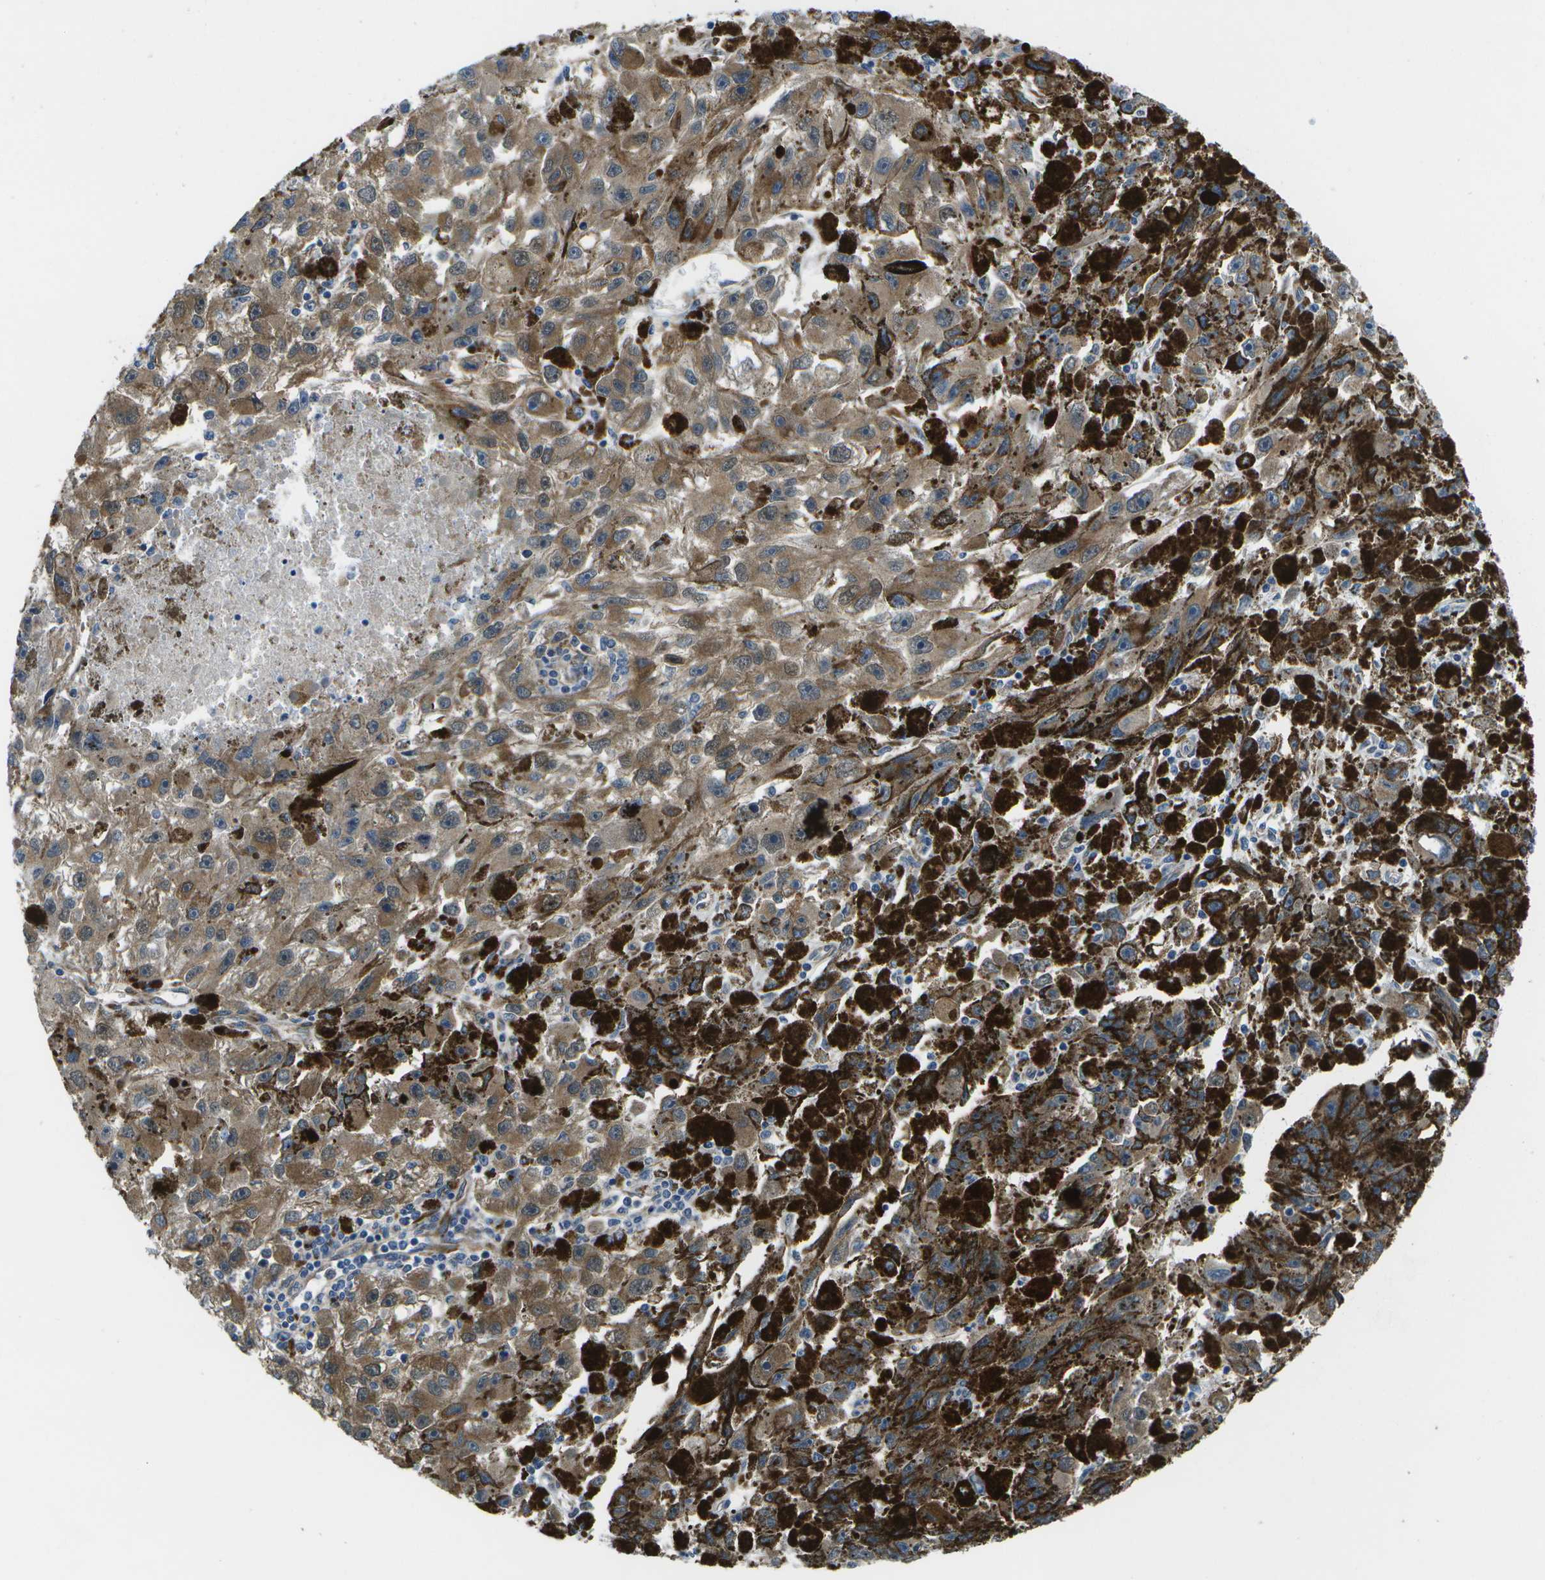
{"staining": {"intensity": "weak", "quantity": ">75%", "location": "cytoplasmic/membranous"}, "tissue": "melanoma", "cell_type": "Tumor cells", "image_type": "cancer", "snomed": [{"axis": "morphology", "description": "Malignant melanoma, NOS"}, {"axis": "topography", "description": "Skin"}], "caption": "This image reveals malignant melanoma stained with IHC to label a protein in brown. The cytoplasmic/membranous of tumor cells show weak positivity for the protein. Nuclei are counter-stained blue.", "gene": "P3H1", "patient": {"sex": "female", "age": 104}}